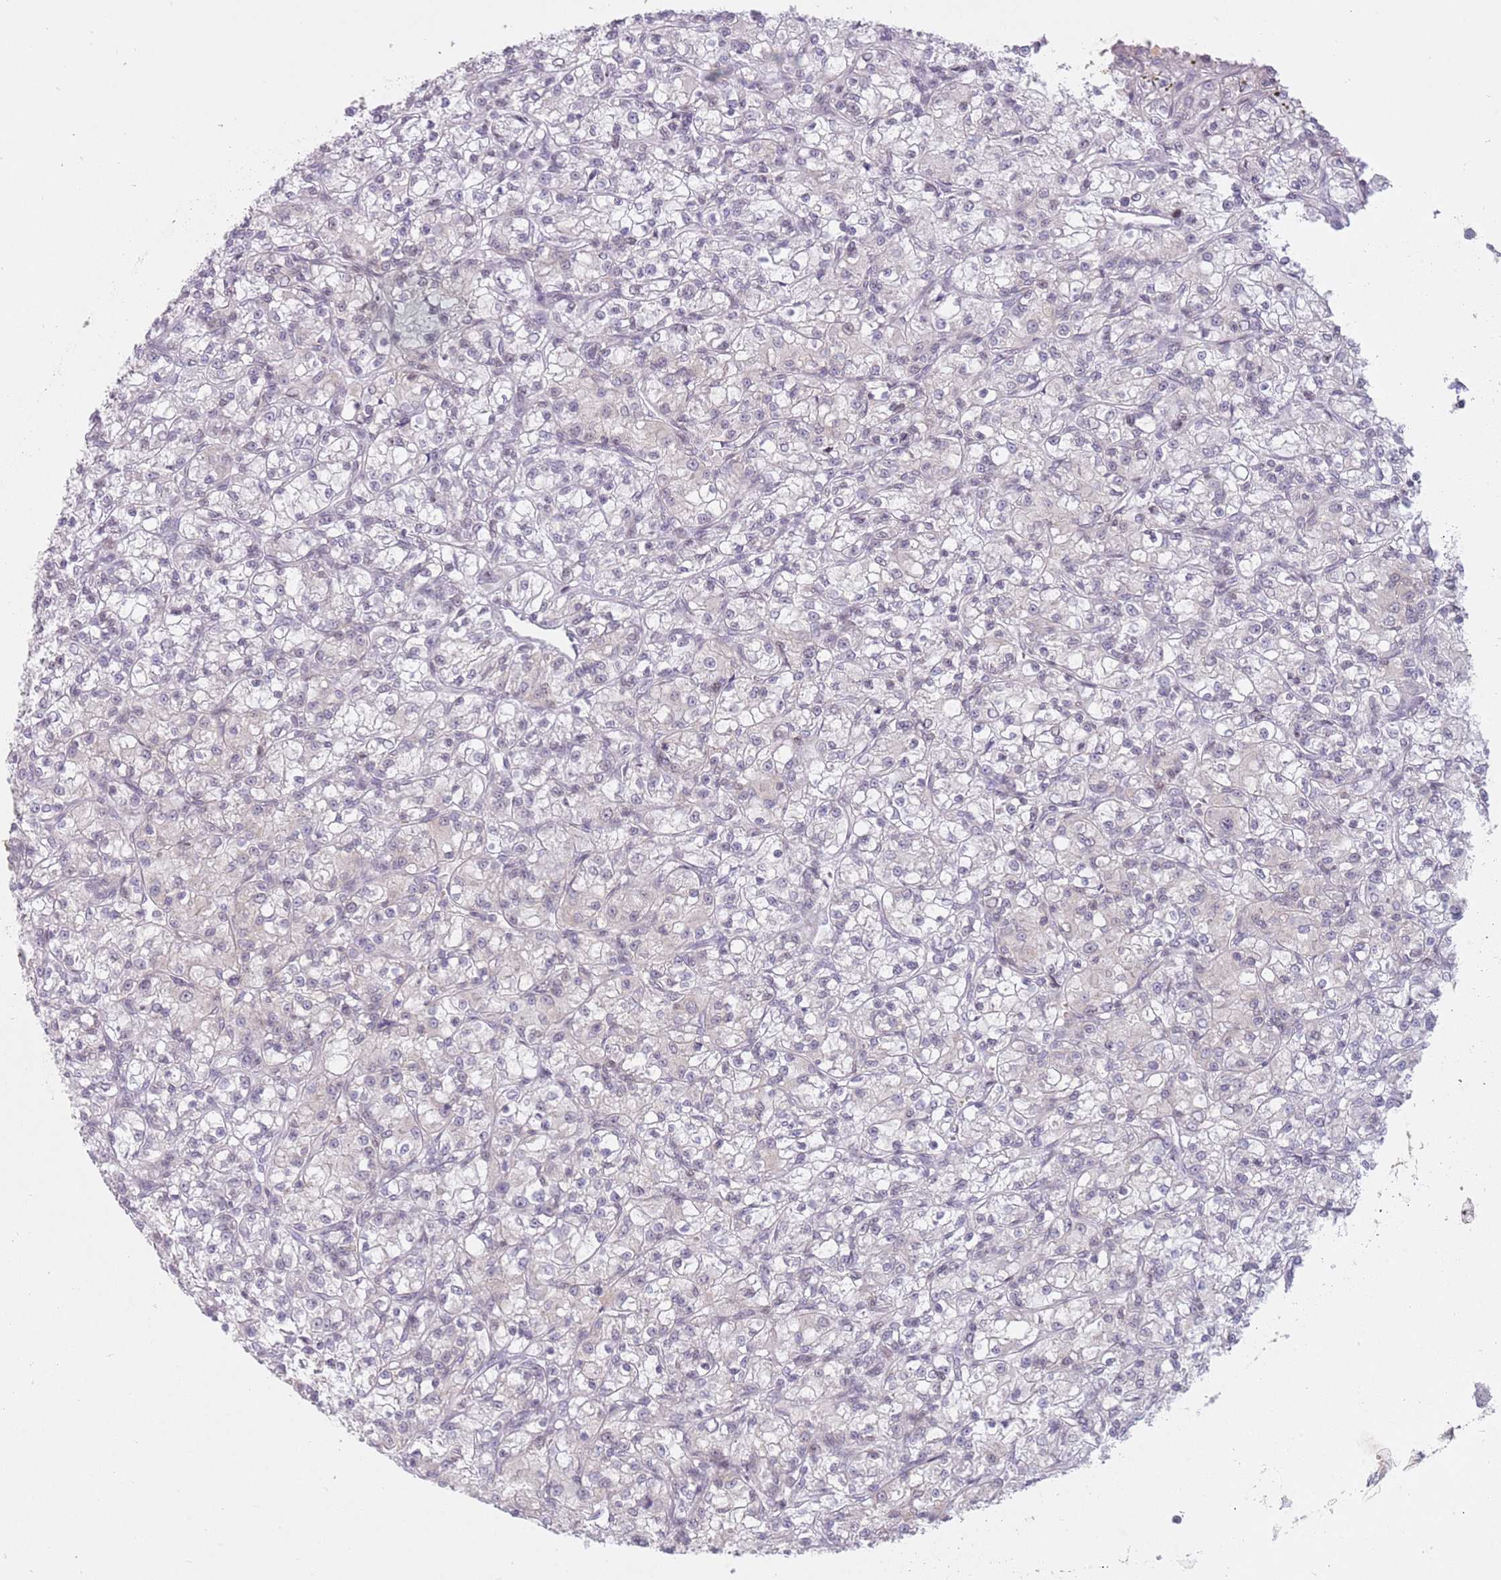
{"staining": {"intensity": "negative", "quantity": "none", "location": "none"}, "tissue": "renal cancer", "cell_type": "Tumor cells", "image_type": "cancer", "snomed": [{"axis": "morphology", "description": "Adenocarcinoma, NOS"}, {"axis": "topography", "description": "Kidney"}], "caption": "Micrograph shows no significant protein staining in tumor cells of renal cancer.", "gene": "ZNF574", "patient": {"sex": "female", "age": 59}}